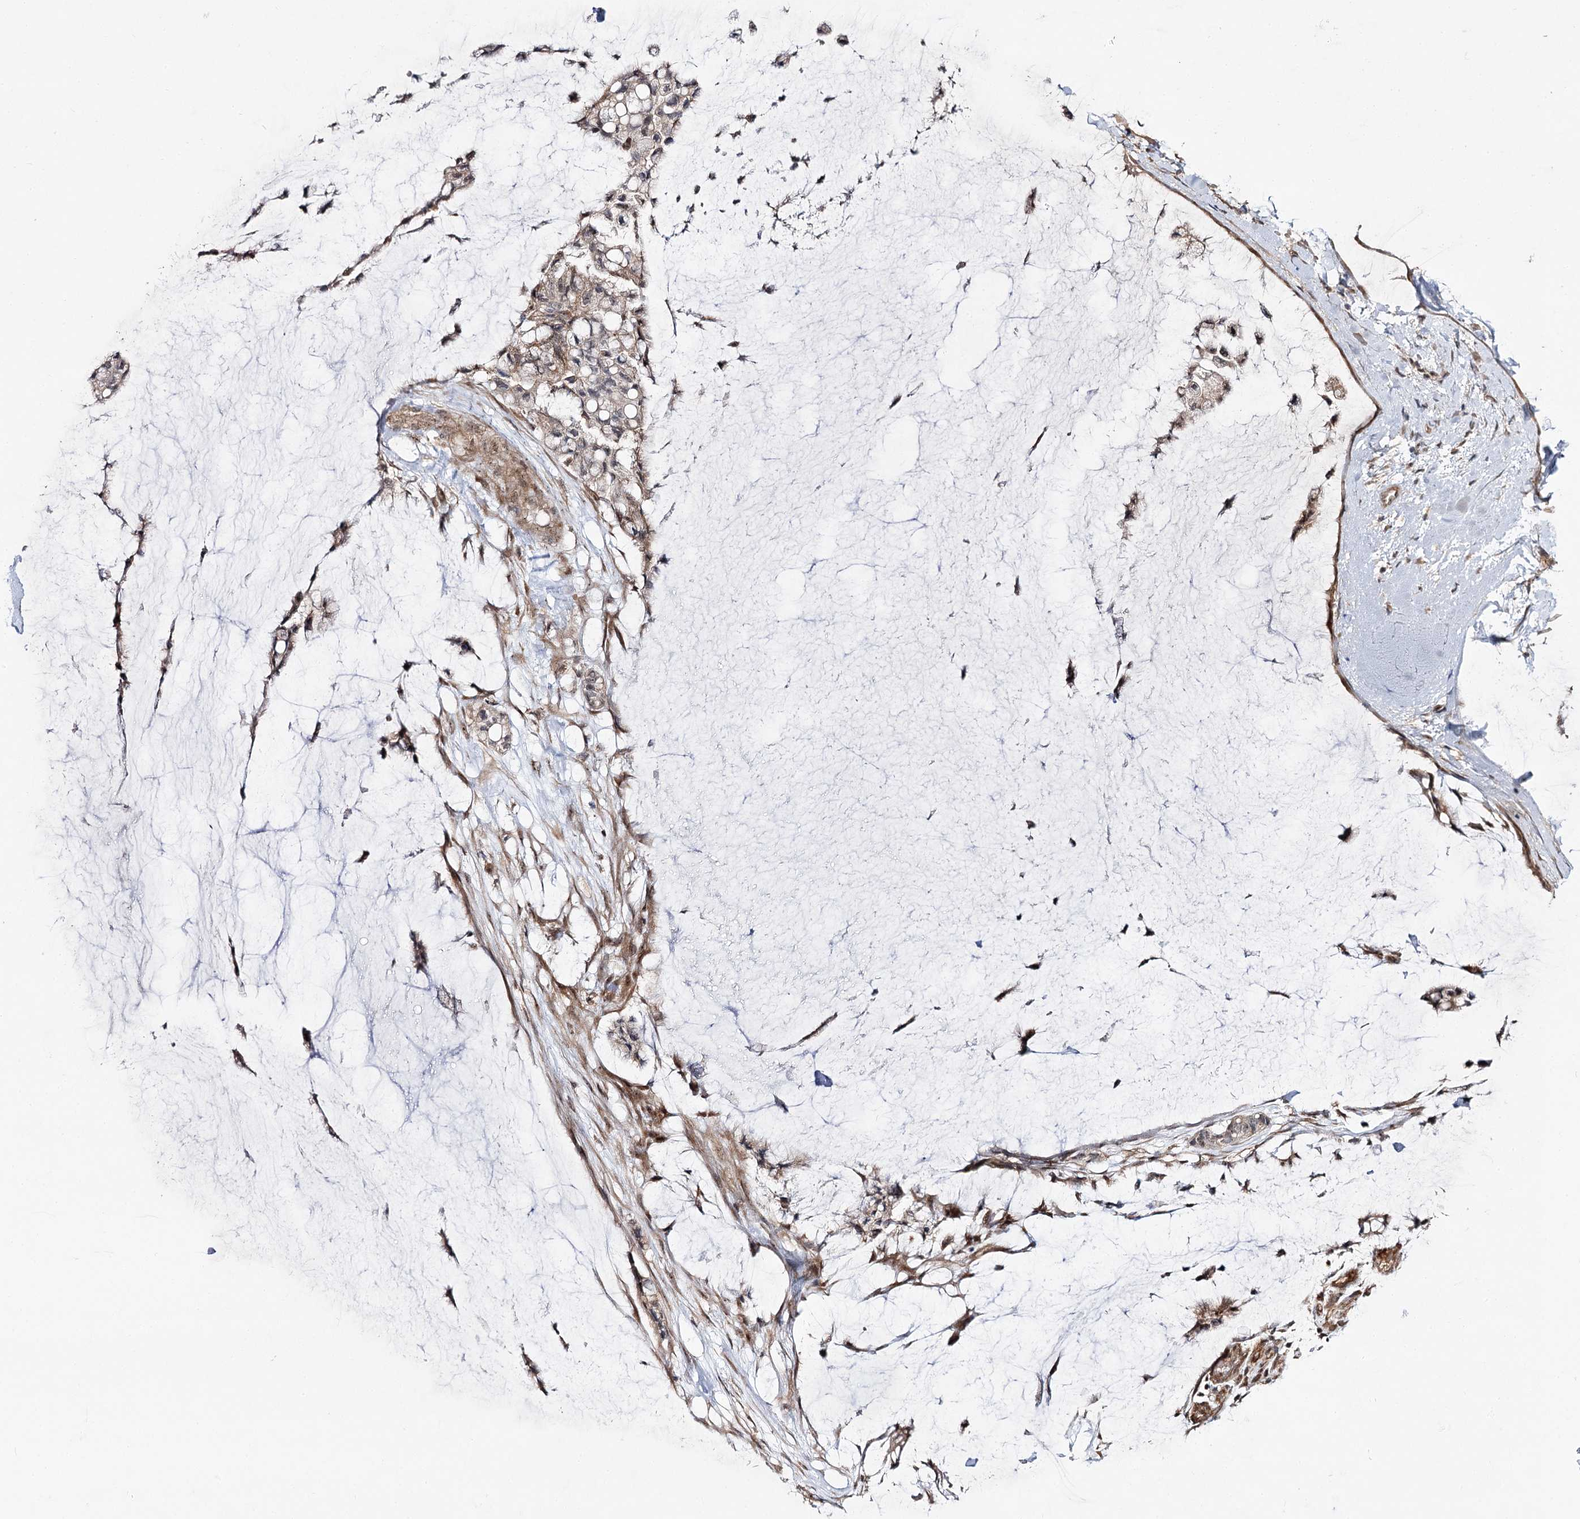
{"staining": {"intensity": "weak", "quantity": ">75%", "location": "cytoplasmic/membranous"}, "tissue": "ovarian cancer", "cell_type": "Tumor cells", "image_type": "cancer", "snomed": [{"axis": "morphology", "description": "Cystadenocarcinoma, mucinous, NOS"}, {"axis": "topography", "description": "Ovary"}], "caption": "Ovarian mucinous cystadenocarcinoma stained with a protein marker displays weak staining in tumor cells.", "gene": "RRP9", "patient": {"sex": "female", "age": 39}}